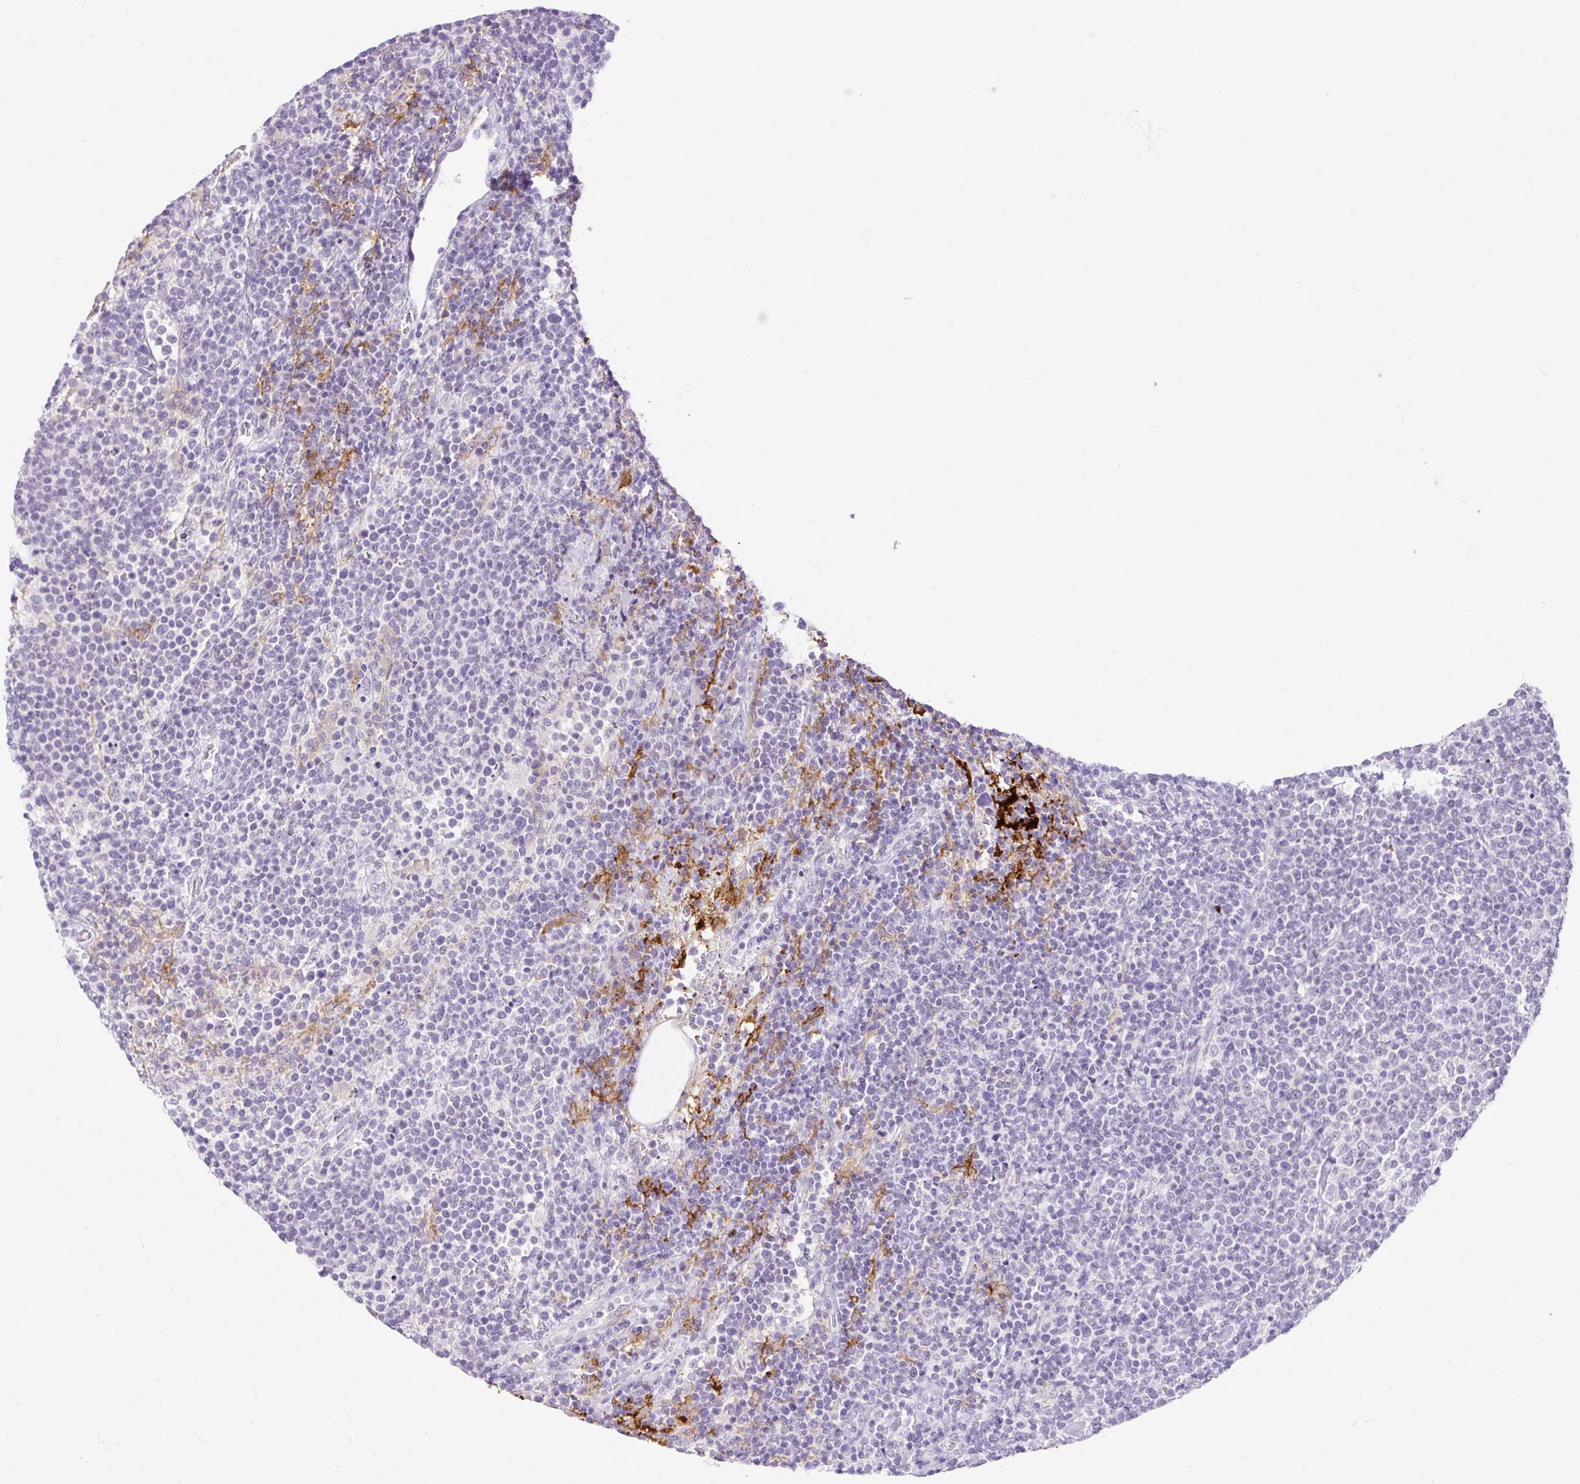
{"staining": {"intensity": "negative", "quantity": "none", "location": "none"}, "tissue": "lymphoma", "cell_type": "Tumor cells", "image_type": "cancer", "snomed": [{"axis": "morphology", "description": "Malignant lymphoma, non-Hodgkin's type, High grade"}, {"axis": "topography", "description": "Lymph node"}], "caption": "This is an IHC histopathology image of human high-grade malignant lymphoma, non-Hodgkin's type. There is no expression in tumor cells.", "gene": "SIGLEC1", "patient": {"sex": "male", "age": 61}}